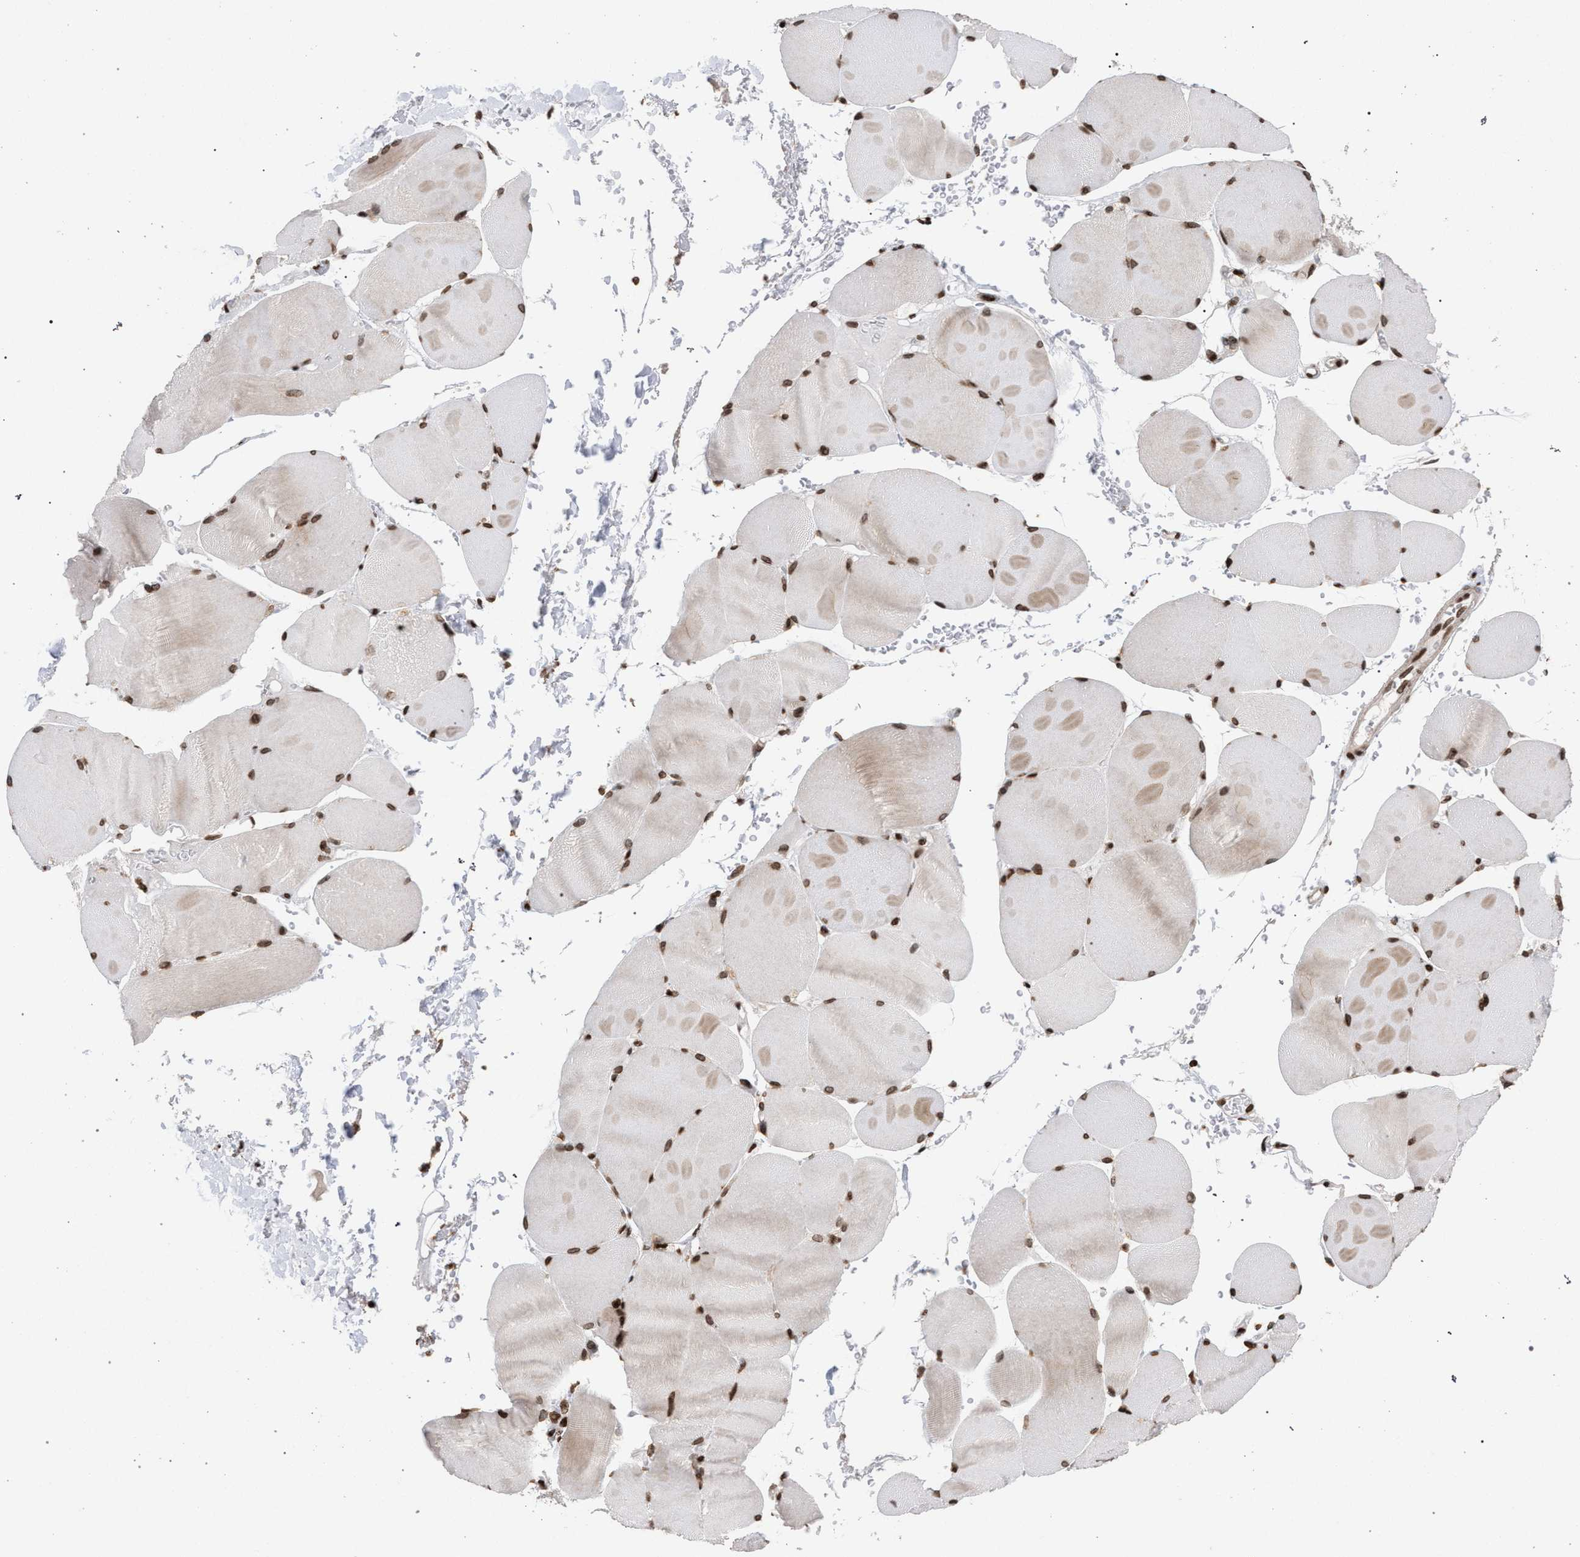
{"staining": {"intensity": "moderate", "quantity": ">75%", "location": "nuclear"}, "tissue": "skeletal muscle", "cell_type": "Myocytes", "image_type": "normal", "snomed": [{"axis": "morphology", "description": "Normal tissue, NOS"}, {"axis": "topography", "description": "Skin"}, {"axis": "topography", "description": "Skeletal muscle"}], "caption": "Protein expression by immunohistochemistry reveals moderate nuclear staining in approximately >75% of myocytes in unremarkable skeletal muscle.", "gene": "FOXD3", "patient": {"sex": "male", "age": 83}}